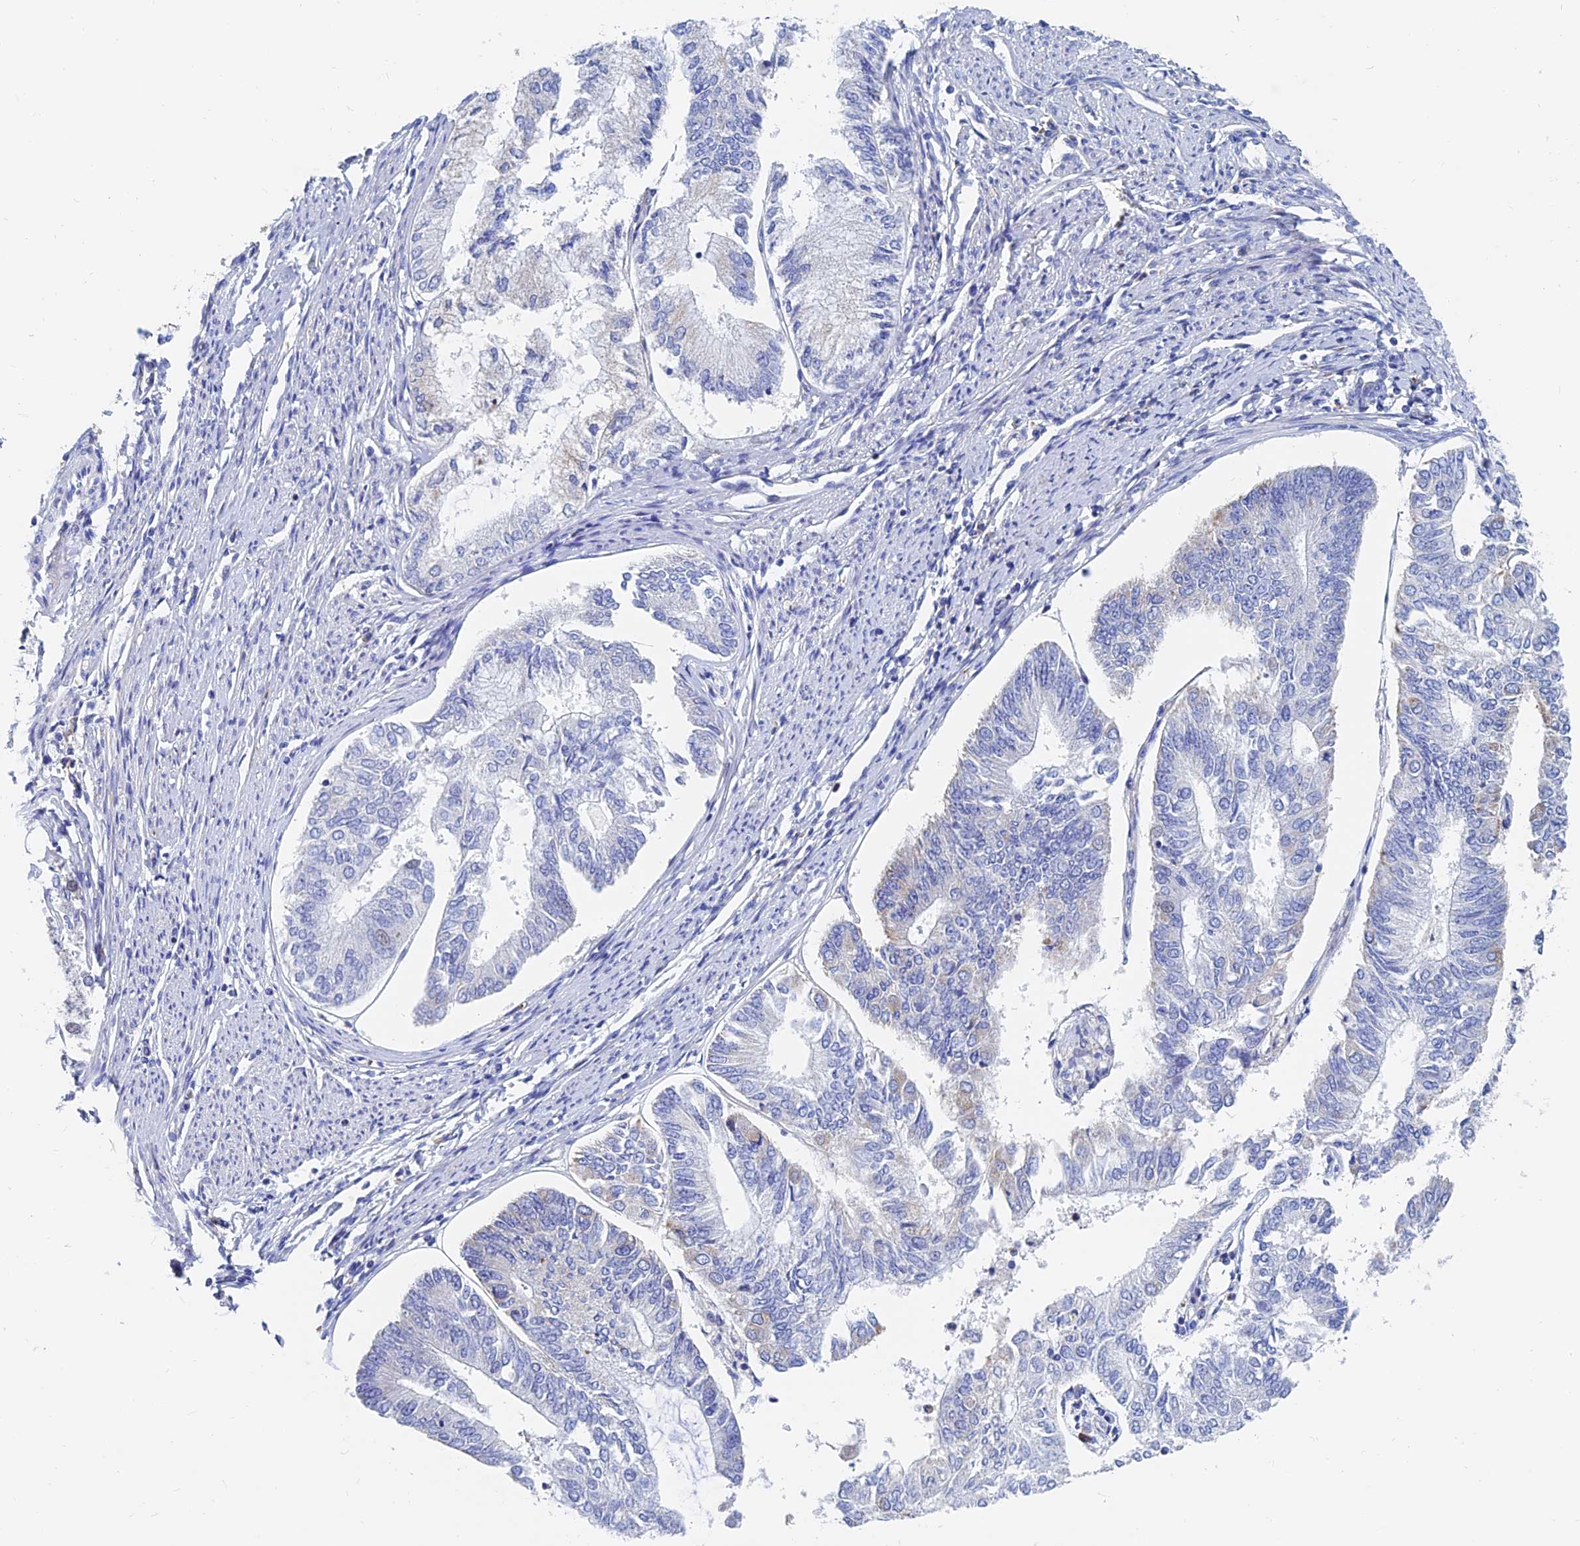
{"staining": {"intensity": "moderate", "quantity": "<25%", "location": "cytoplasmic/membranous"}, "tissue": "endometrial cancer", "cell_type": "Tumor cells", "image_type": "cancer", "snomed": [{"axis": "morphology", "description": "Adenocarcinoma, NOS"}, {"axis": "topography", "description": "Endometrium"}], "caption": "A micrograph showing moderate cytoplasmic/membranous positivity in about <25% of tumor cells in endometrial adenocarcinoma, as visualized by brown immunohistochemical staining.", "gene": "SPNS1", "patient": {"sex": "female", "age": 68}}